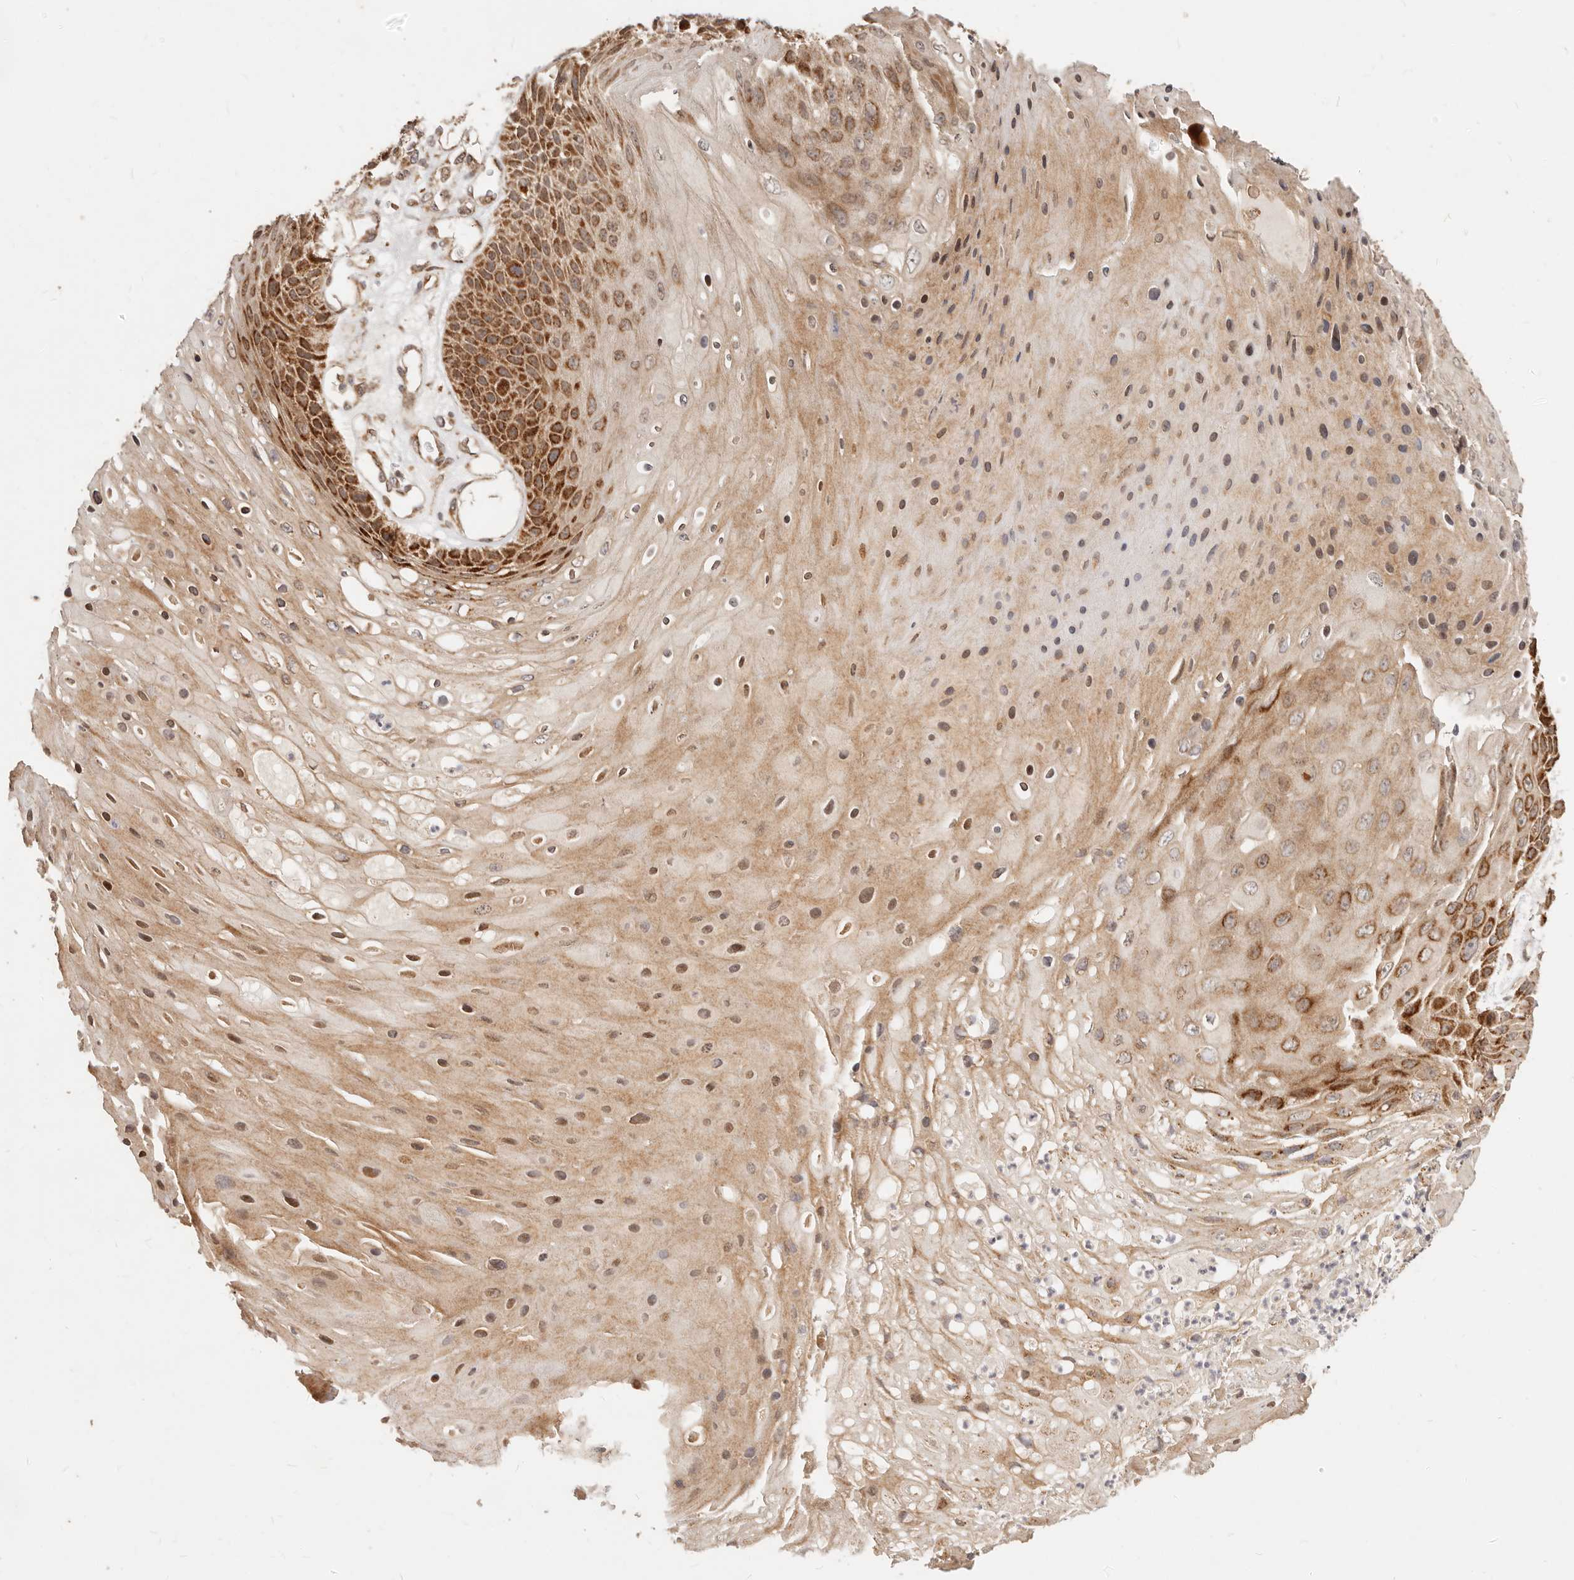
{"staining": {"intensity": "strong", "quantity": "25%-75%", "location": "cytoplasmic/membranous,nuclear"}, "tissue": "skin cancer", "cell_type": "Tumor cells", "image_type": "cancer", "snomed": [{"axis": "morphology", "description": "Squamous cell carcinoma, NOS"}, {"axis": "topography", "description": "Skin"}], "caption": "Protein expression by IHC shows strong cytoplasmic/membranous and nuclear staining in approximately 25%-75% of tumor cells in squamous cell carcinoma (skin). The protein is shown in brown color, while the nuclei are stained blue.", "gene": "TIMM17A", "patient": {"sex": "female", "age": 88}}